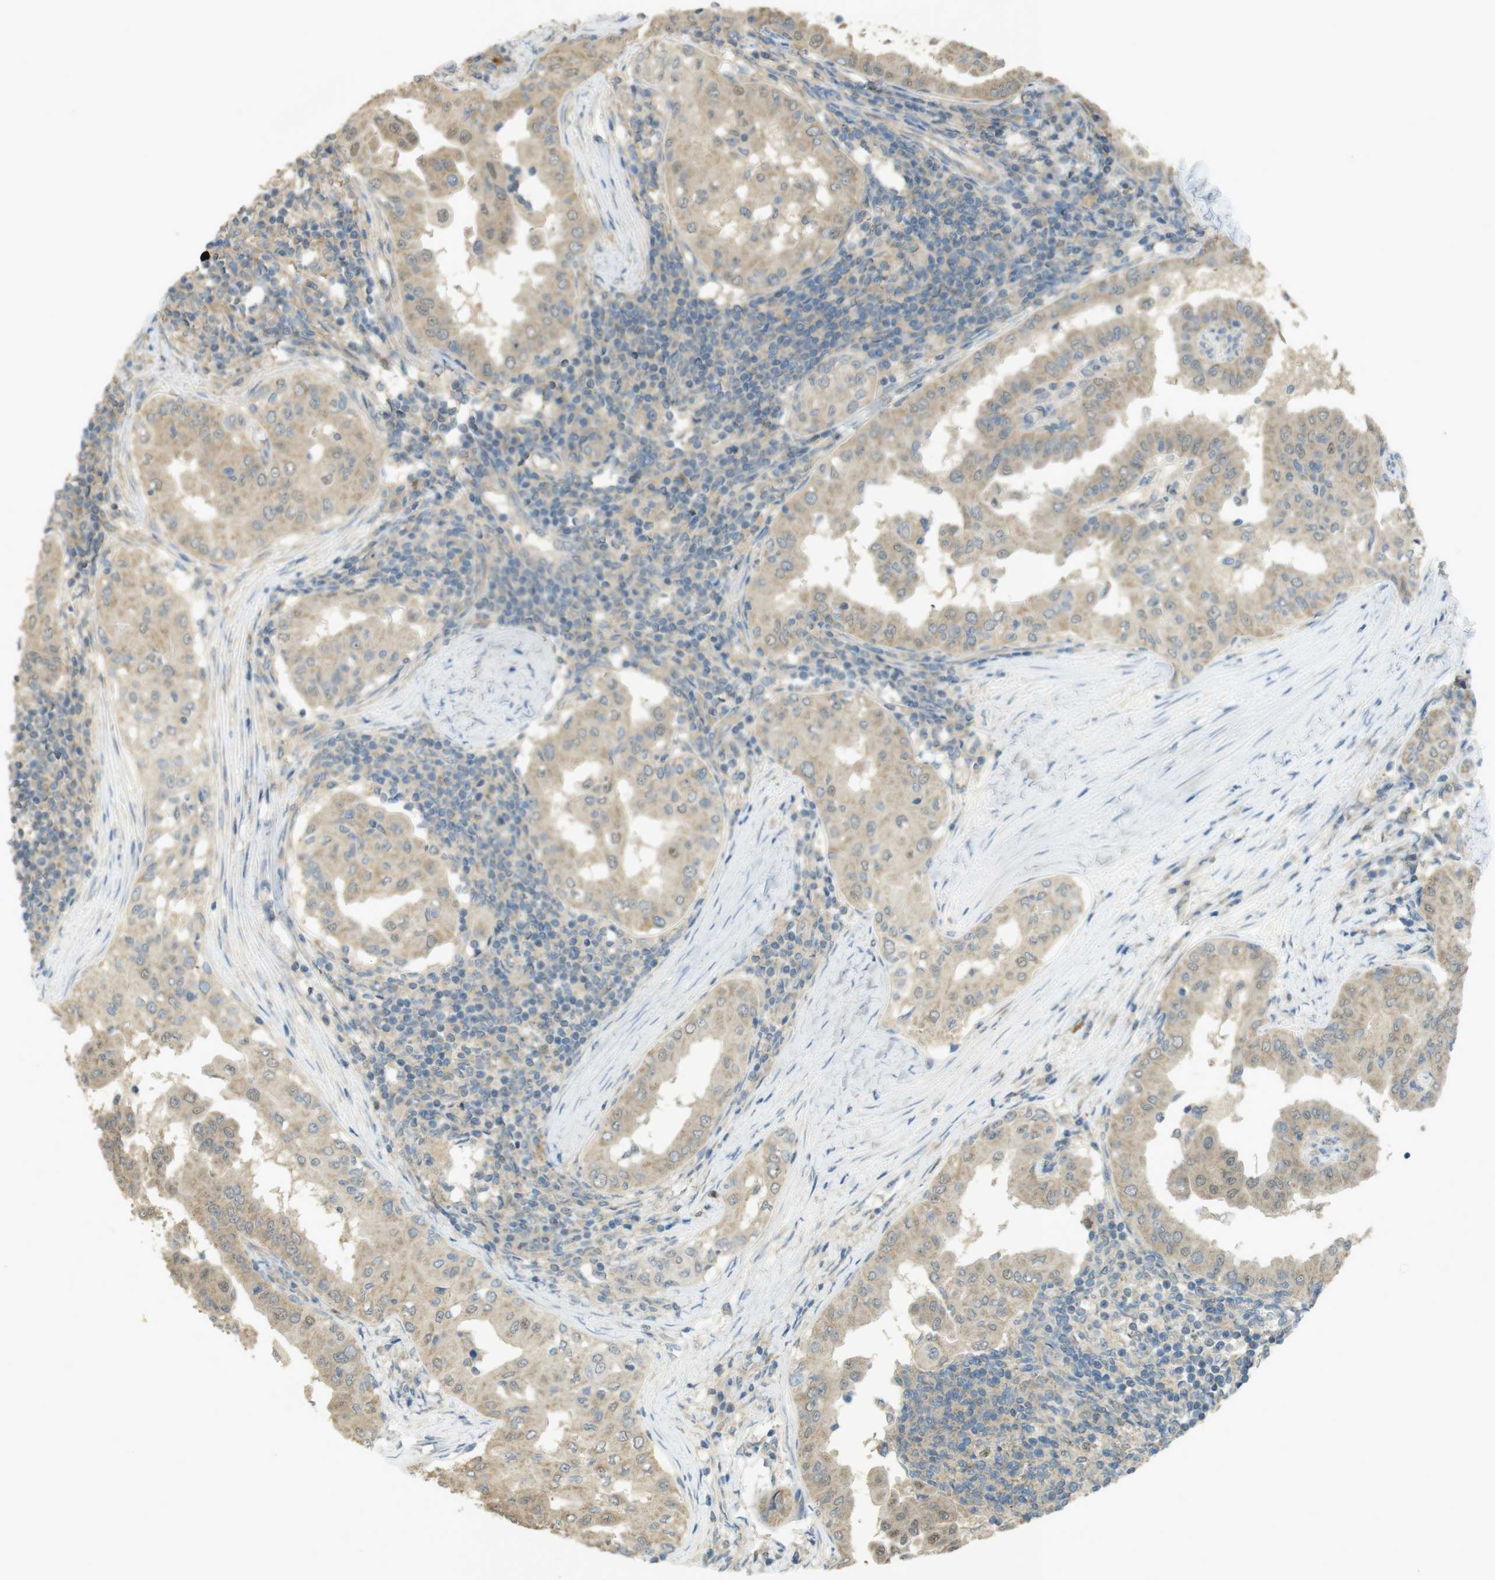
{"staining": {"intensity": "weak", "quantity": ">75%", "location": "cytoplasmic/membranous"}, "tissue": "thyroid cancer", "cell_type": "Tumor cells", "image_type": "cancer", "snomed": [{"axis": "morphology", "description": "Papillary adenocarcinoma, NOS"}, {"axis": "topography", "description": "Thyroid gland"}], "caption": "This image displays immunohistochemistry (IHC) staining of papillary adenocarcinoma (thyroid), with low weak cytoplasmic/membranous expression in about >75% of tumor cells.", "gene": "ZDHHC20", "patient": {"sex": "male", "age": 33}}